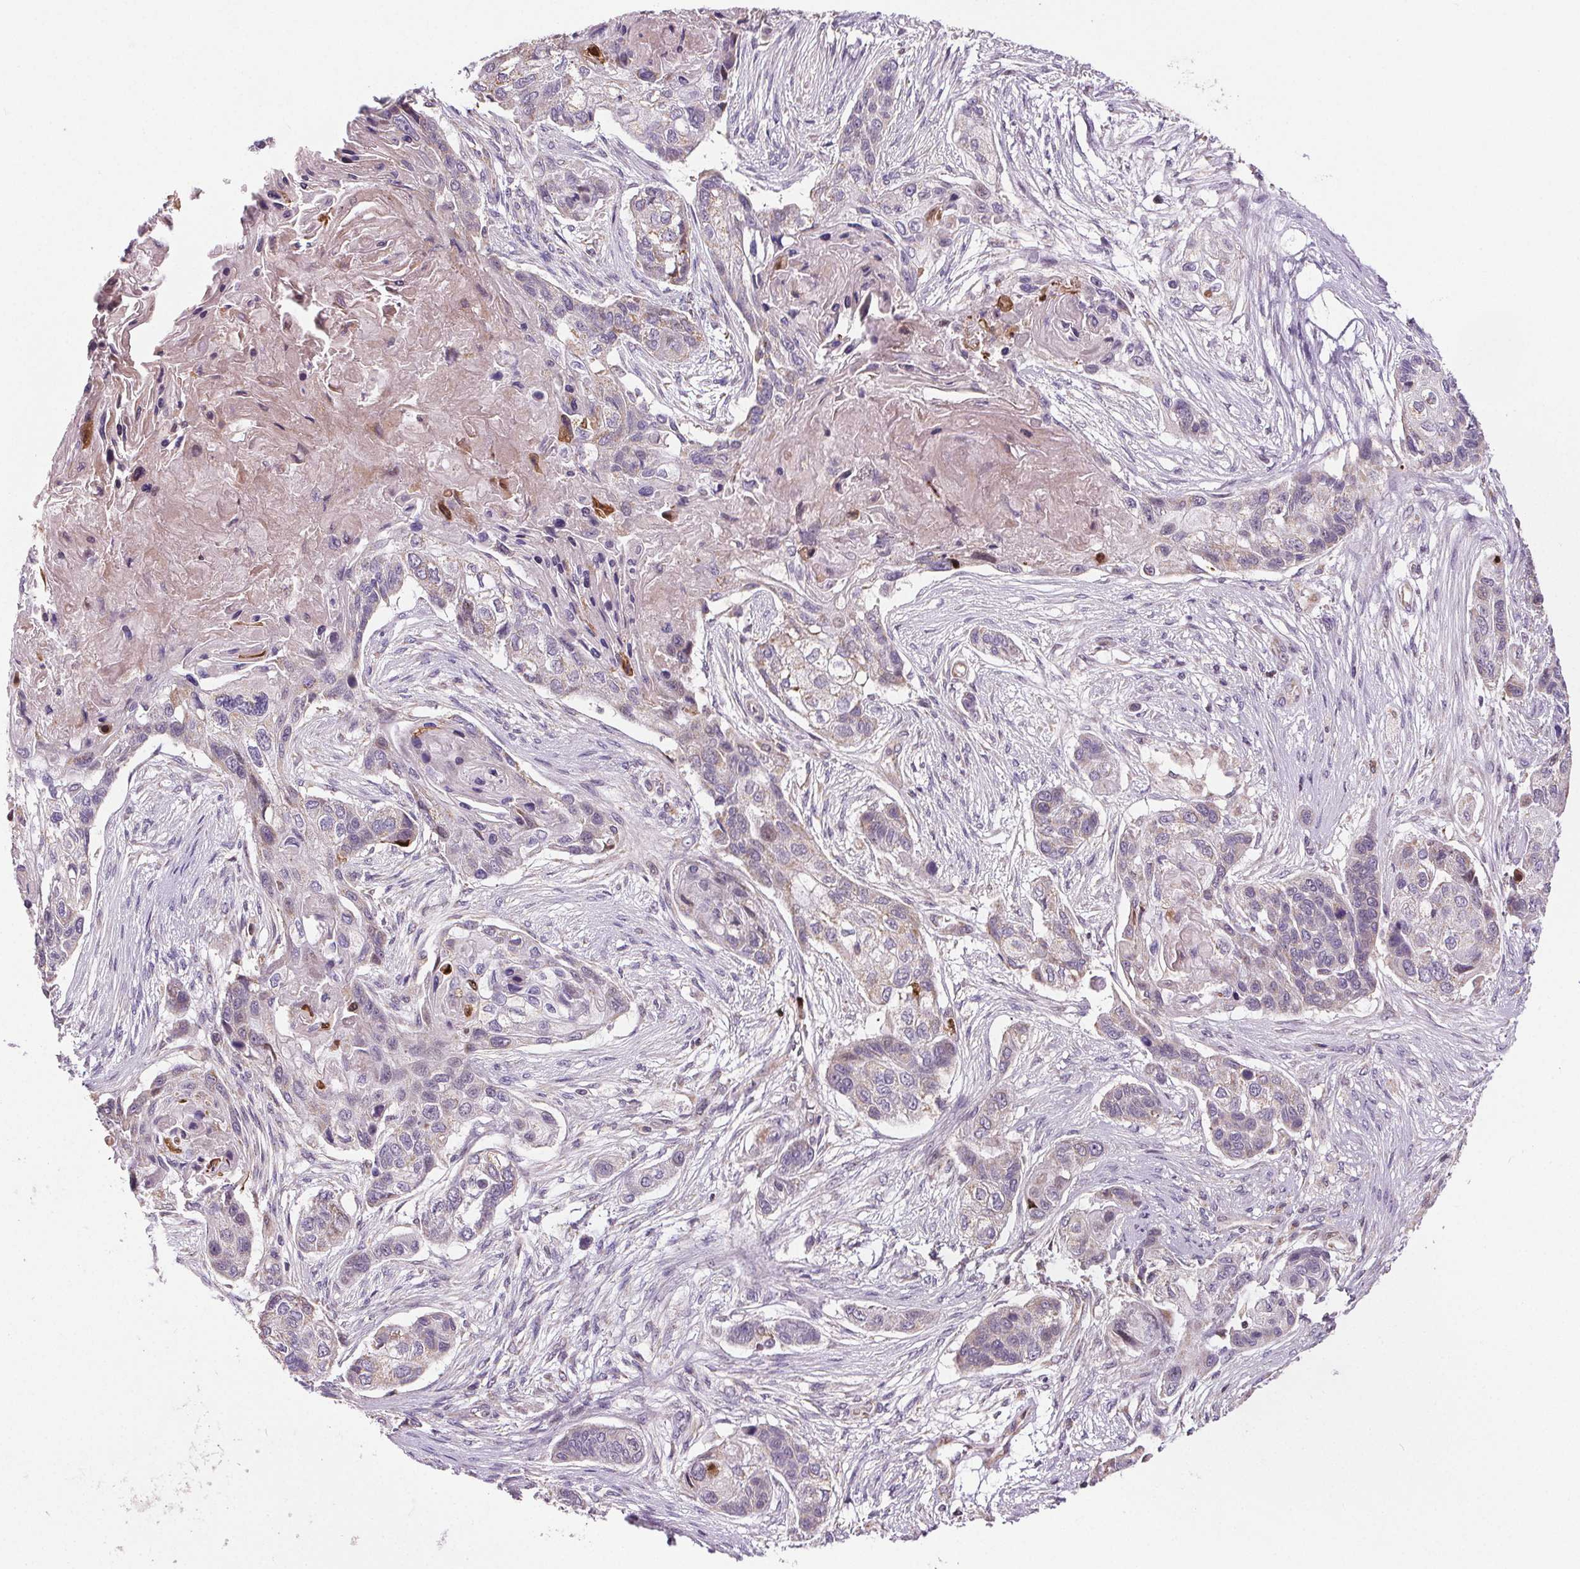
{"staining": {"intensity": "negative", "quantity": "none", "location": "none"}, "tissue": "lung cancer", "cell_type": "Tumor cells", "image_type": "cancer", "snomed": [{"axis": "morphology", "description": "Squamous cell carcinoma, NOS"}, {"axis": "topography", "description": "Lung"}], "caption": "IHC of human lung squamous cell carcinoma exhibits no expression in tumor cells.", "gene": "SUCLA2", "patient": {"sex": "male", "age": 69}}